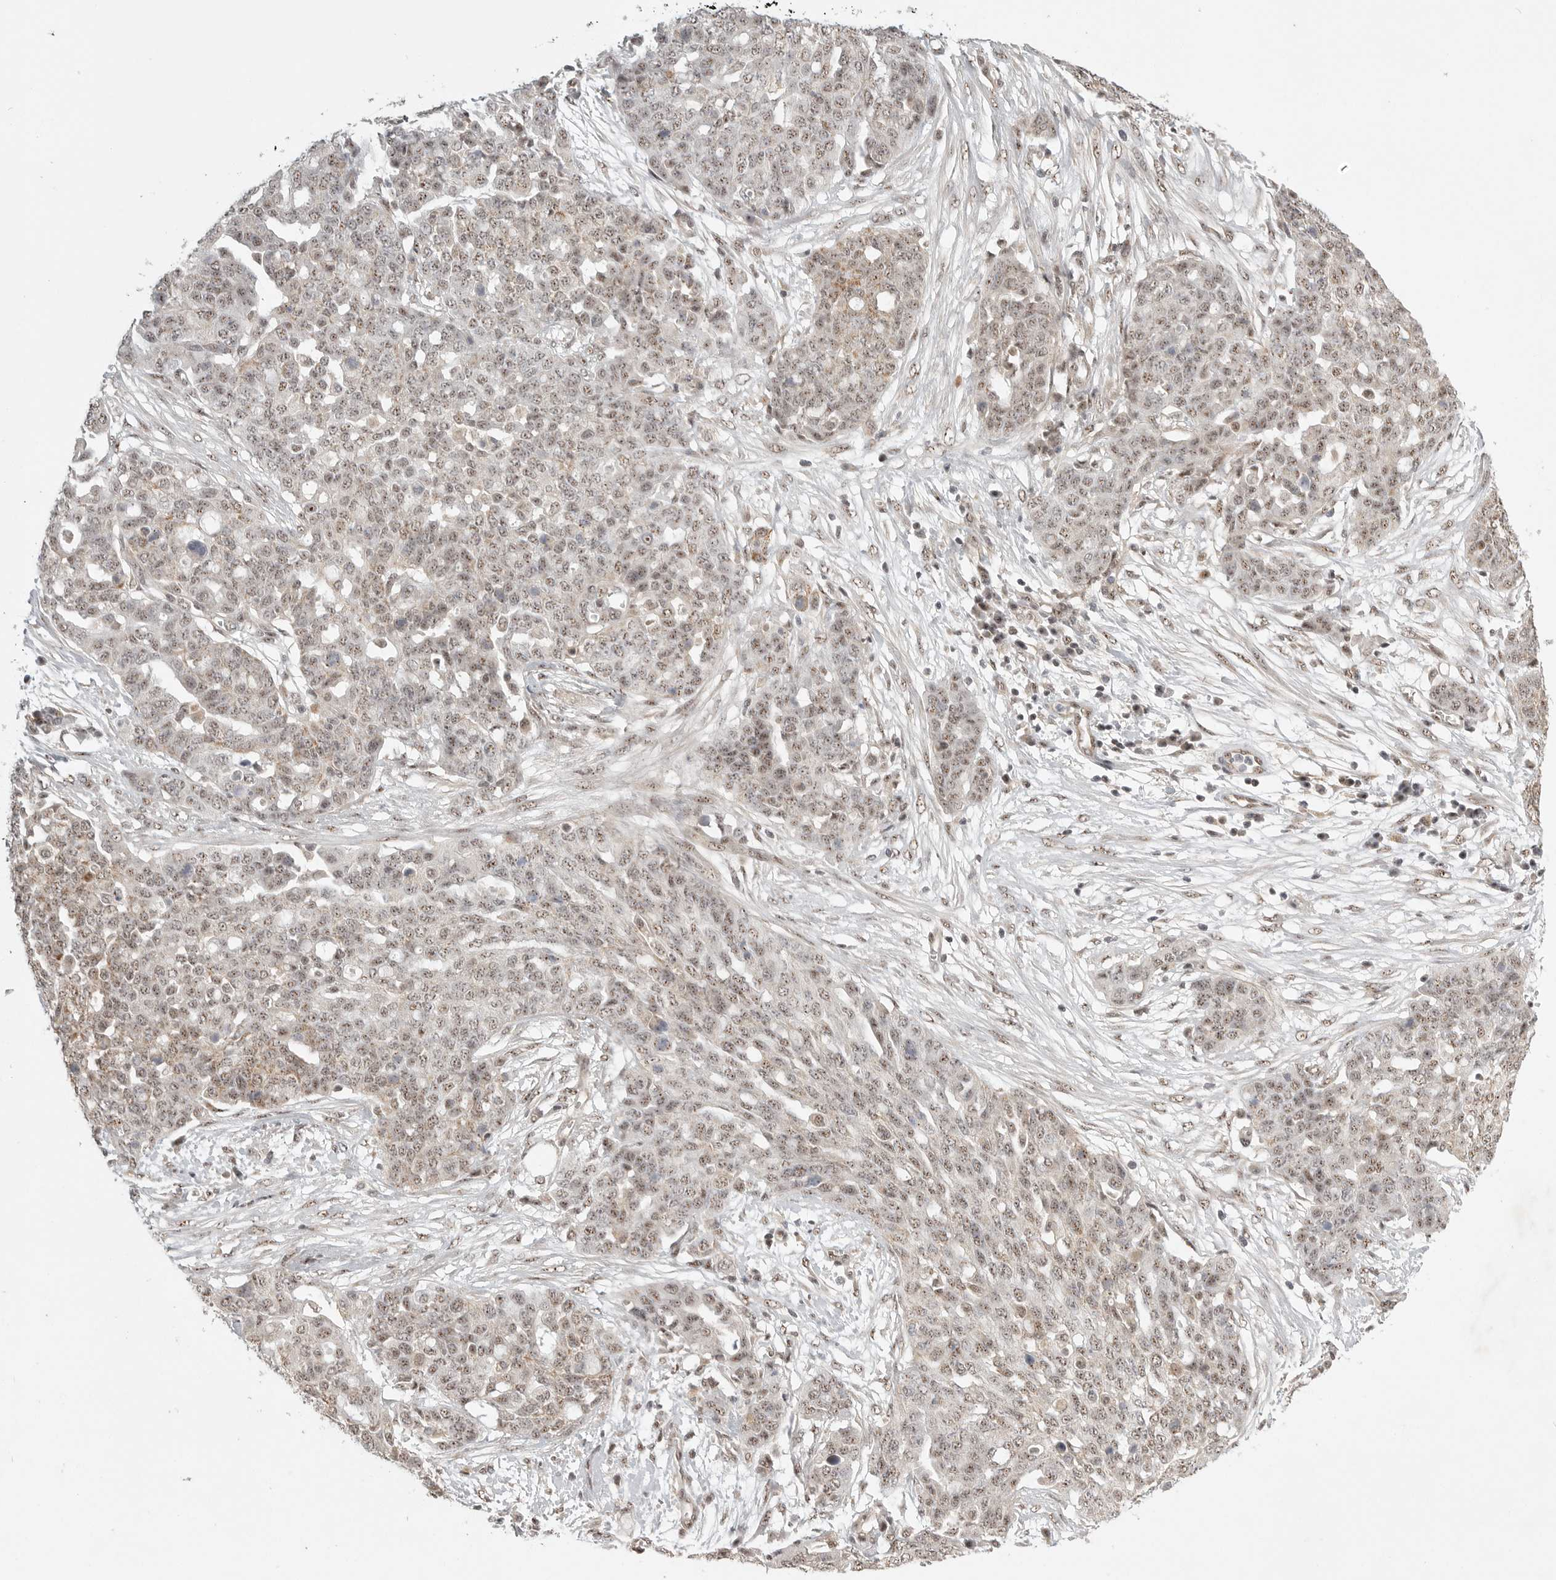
{"staining": {"intensity": "weak", "quantity": ">75%", "location": "nuclear"}, "tissue": "ovarian cancer", "cell_type": "Tumor cells", "image_type": "cancer", "snomed": [{"axis": "morphology", "description": "Cystadenocarcinoma, serous, NOS"}, {"axis": "topography", "description": "Soft tissue"}, {"axis": "topography", "description": "Ovary"}], "caption": "This micrograph shows immunohistochemistry (IHC) staining of human ovarian cancer (serous cystadenocarcinoma), with low weak nuclear staining in approximately >75% of tumor cells.", "gene": "POMP", "patient": {"sex": "female", "age": 57}}